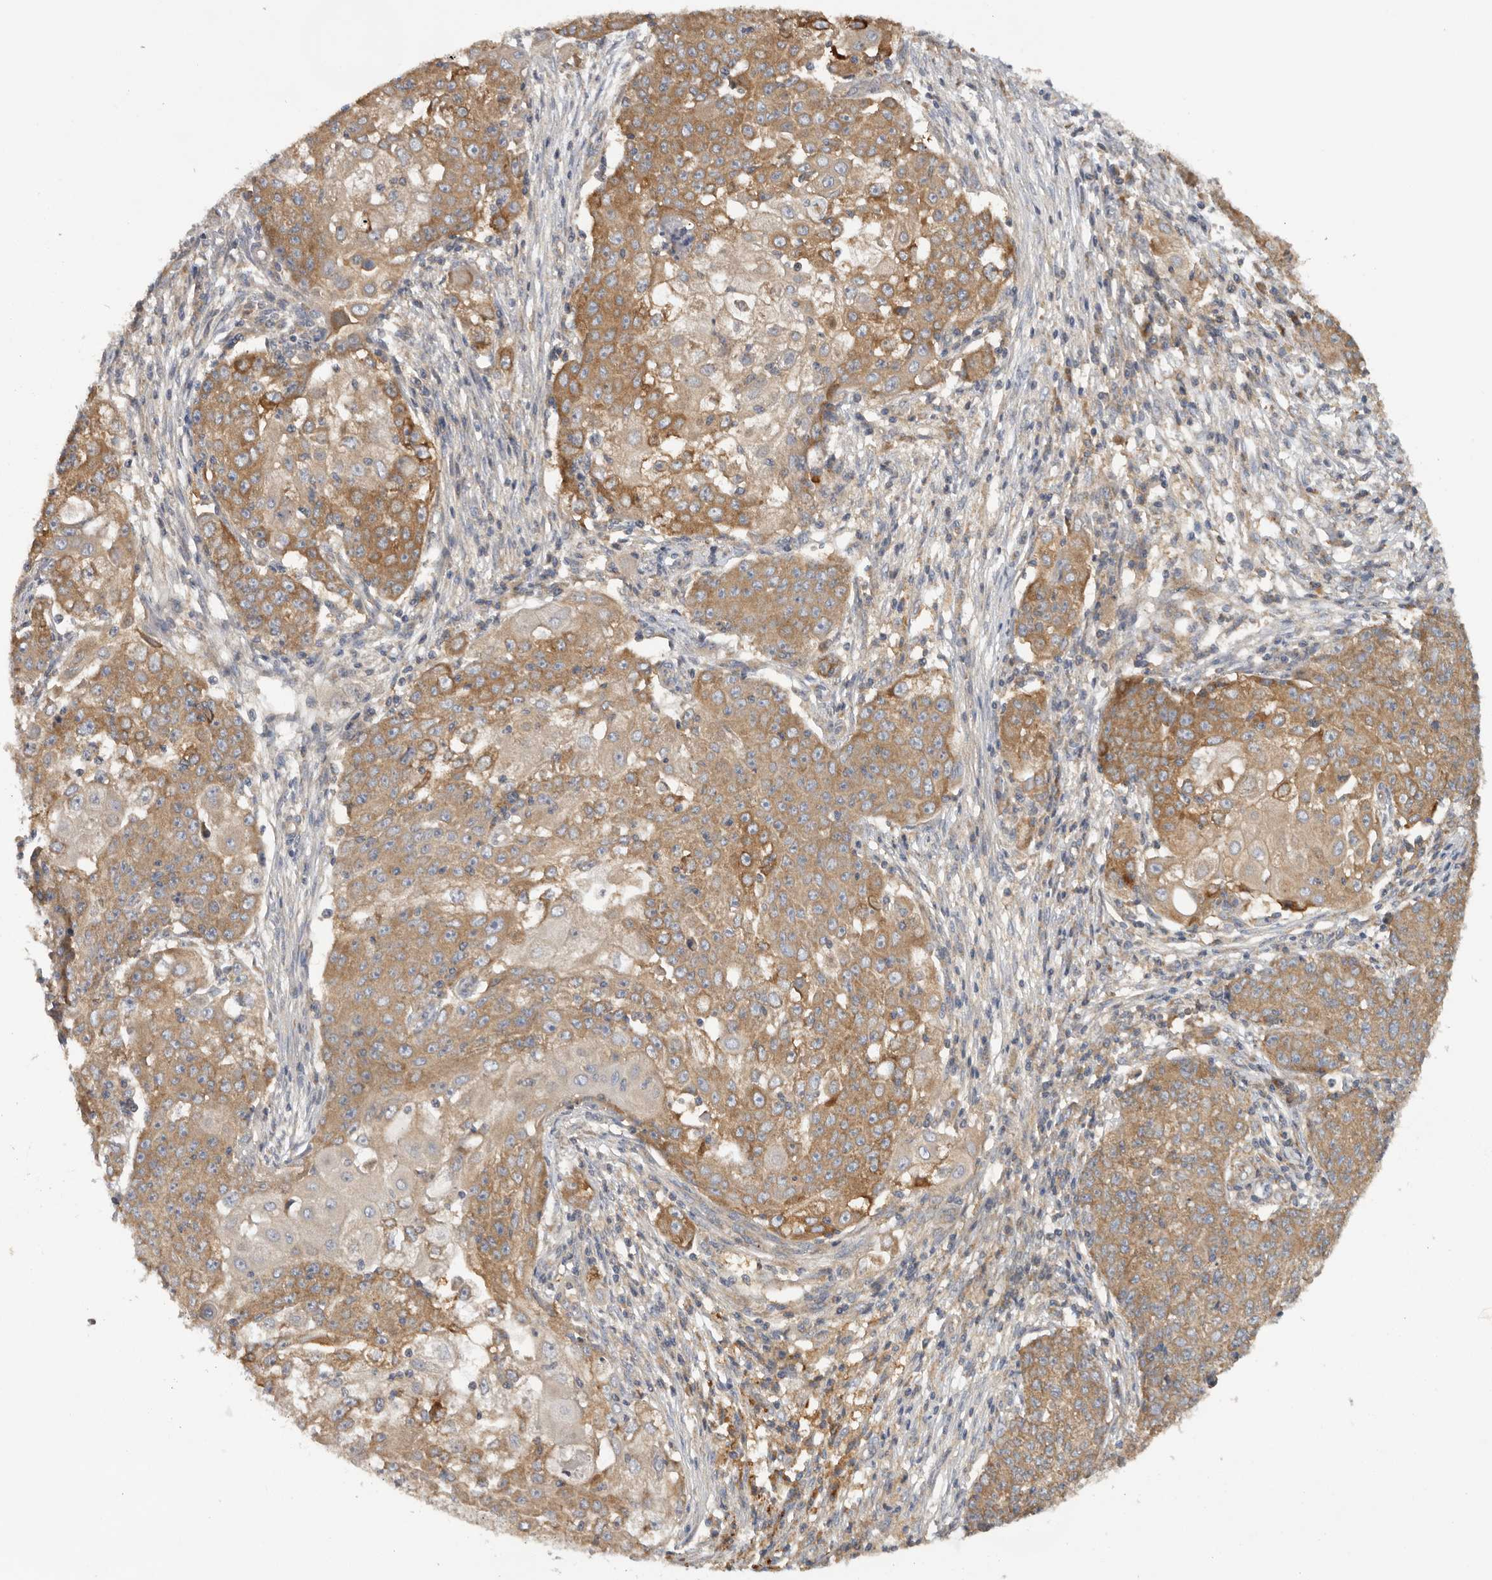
{"staining": {"intensity": "moderate", "quantity": ">75%", "location": "cytoplasmic/membranous"}, "tissue": "ovarian cancer", "cell_type": "Tumor cells", "image_type": "cancer", "snomed": [{"axis": "morphology", "description": "Carcinoma, endometroid"}, {"axis": "topography", "description": "Ovary"}], "caption": "IHC staining of ovarian endometroid carcinoma, which exhibits medium levels of moderate cytoplasmic/membranous expression in approximately >75% of tumor cells indicating moderate cytoplasmic/membranous protein expression. The staining was performed using DAB (3,3'-diaminobenzidine) (brown) for protein detection and nuclei were counterstained in hematoxylin (blue).", "gene": "PPP1R42", "patient": {"sex": "female", "age": 42}}